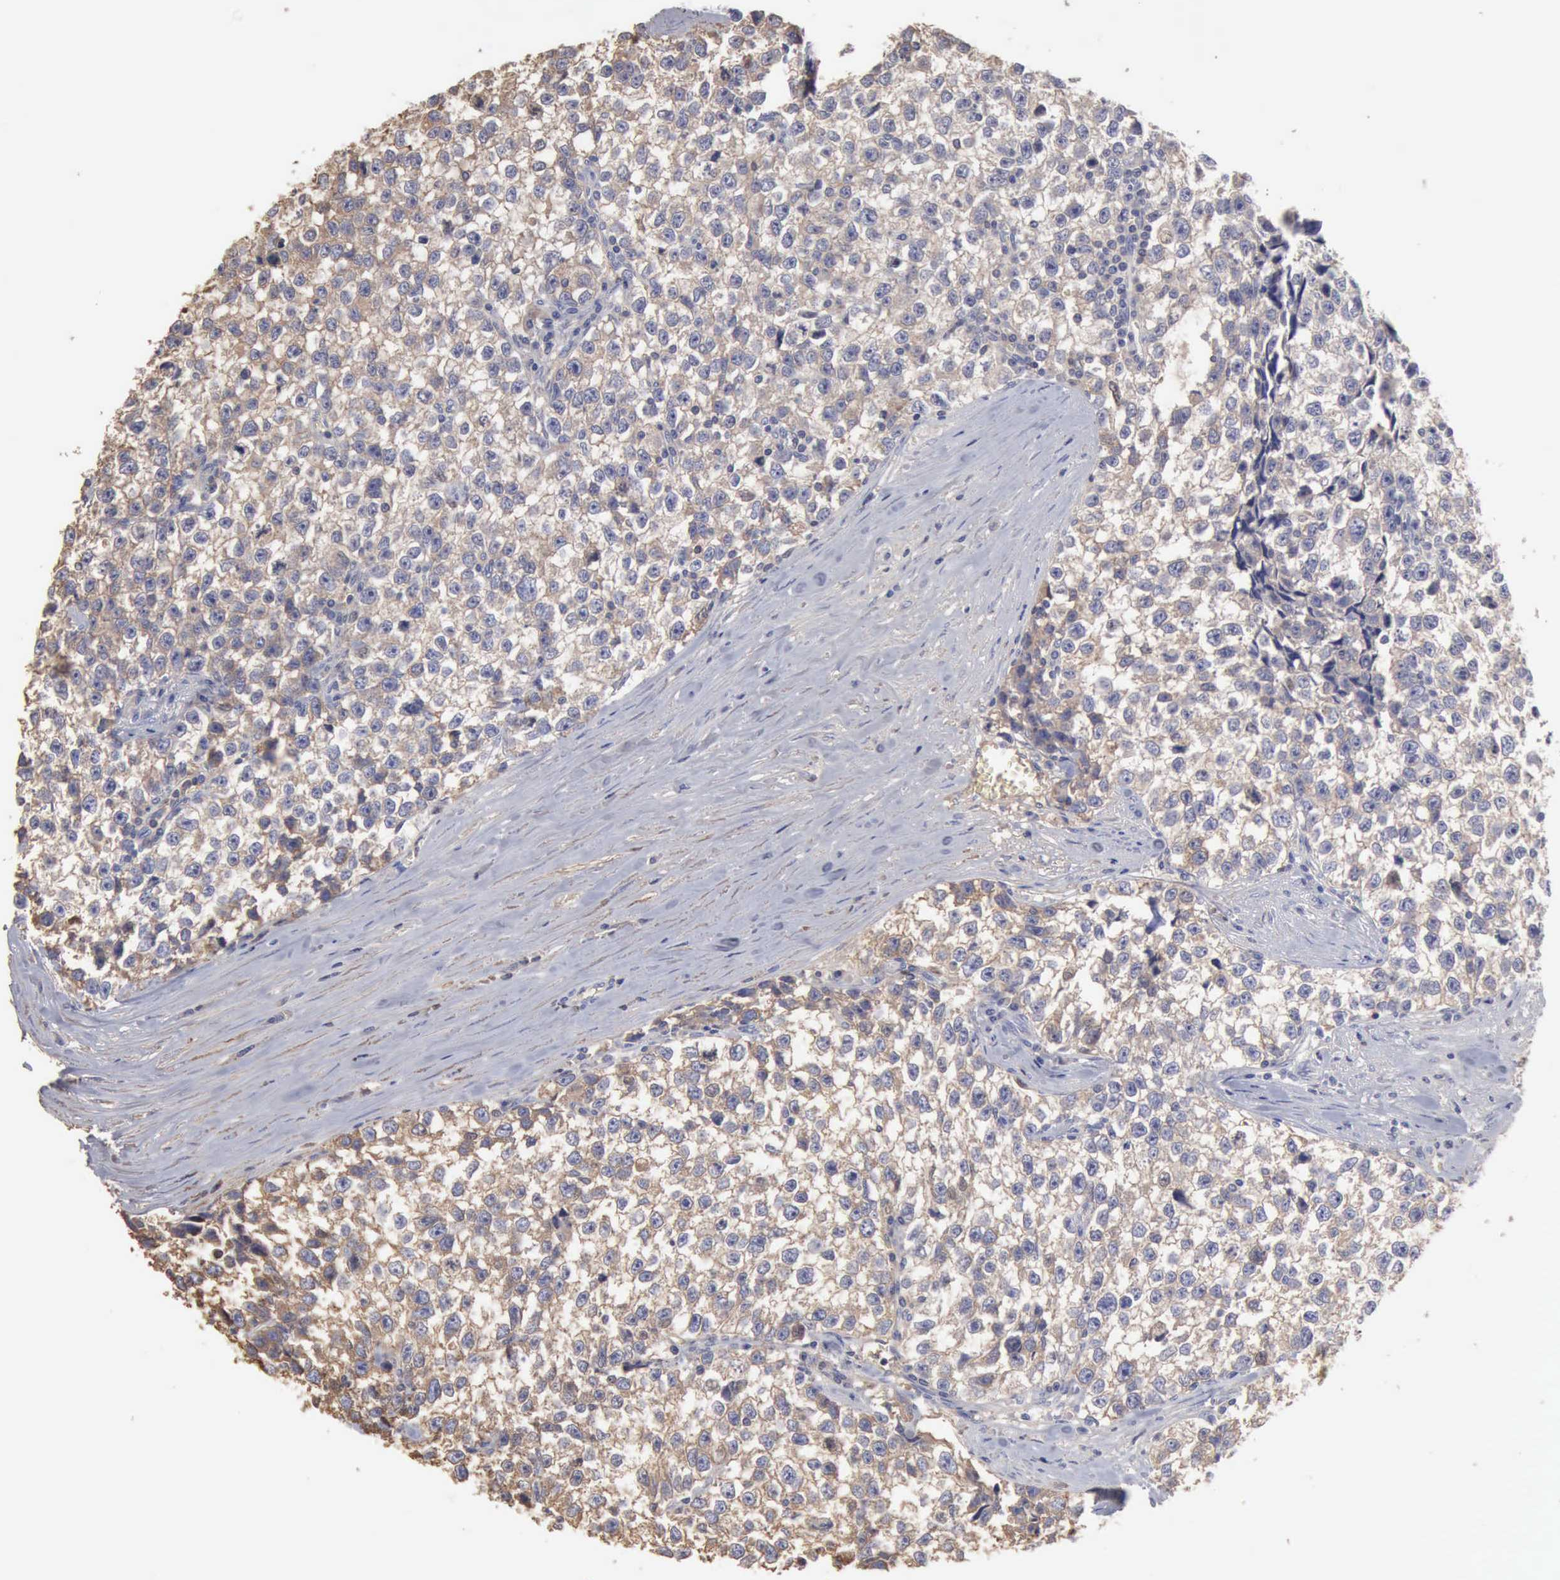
{"staining": {"intensity": "weak", "quantity": ">75%", "location": "cytoplasmic/membranous"}, "tissue": "testis cancer", "cell_type": "Tumor cells", "image_type": "cancer", "snomed": [{"axis": "morphology", "description": "Seminoma, NOS"}, {"axis": "morphology", "description": "Carcinoma, Embryonal, NOS"}, {"axis": "topography", "description": "Testis"}], "caption": "This image demonstrates testis cancer stained with IHC to label a protein in brown. The cytoplasmic/membranous of tumor cells show weak positivity for the protein. Nuclei are counter-stained blue.", "gene": "SERPINA1", "patient": {"sex": "male", "age": 30}}